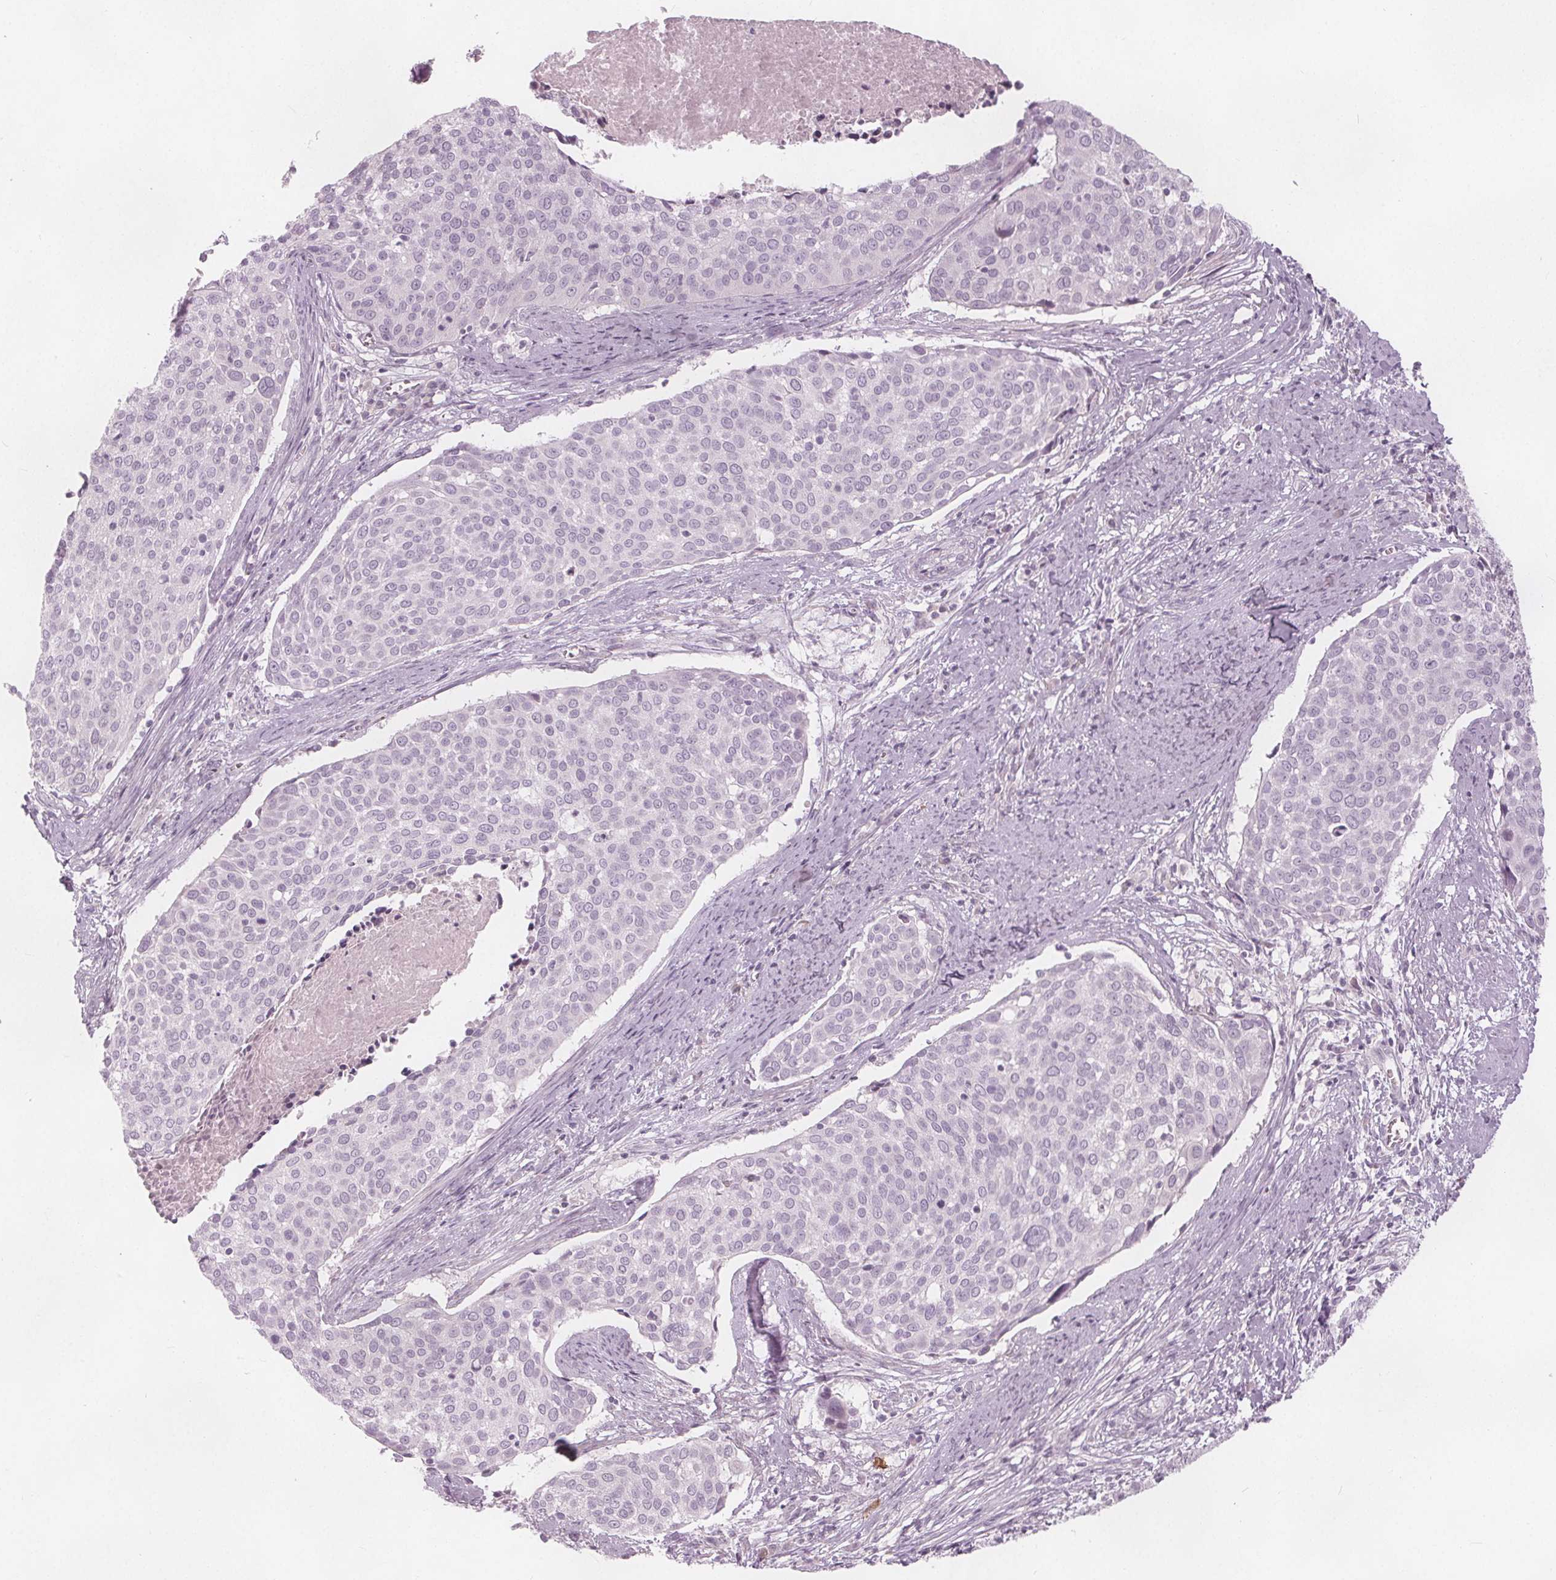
{"staining": {"intensity": "negative", "quantity": "none", "location": "none"}, "tissue": "cervical cancer", "cell_type": "Tumor cells", "image_type": "cancer", "snomed": [{"axis": "morphology", "description": "Squamous cell carcinoma, NOS"}, {"axis": "topography", "description": "Cervix"}], "caption": "Tumor cells show no significant expression in squamous cell carcinoma (cervical). The staining was performed using DAB (3,3'-diaminobenzidine) to visualize the protein expression in brown, while the nuclei were stained in blue with hematoxylin (Magnification: 20x).", "gene": "BRSK1", "patient": {"sex": "female", "age": 39}}